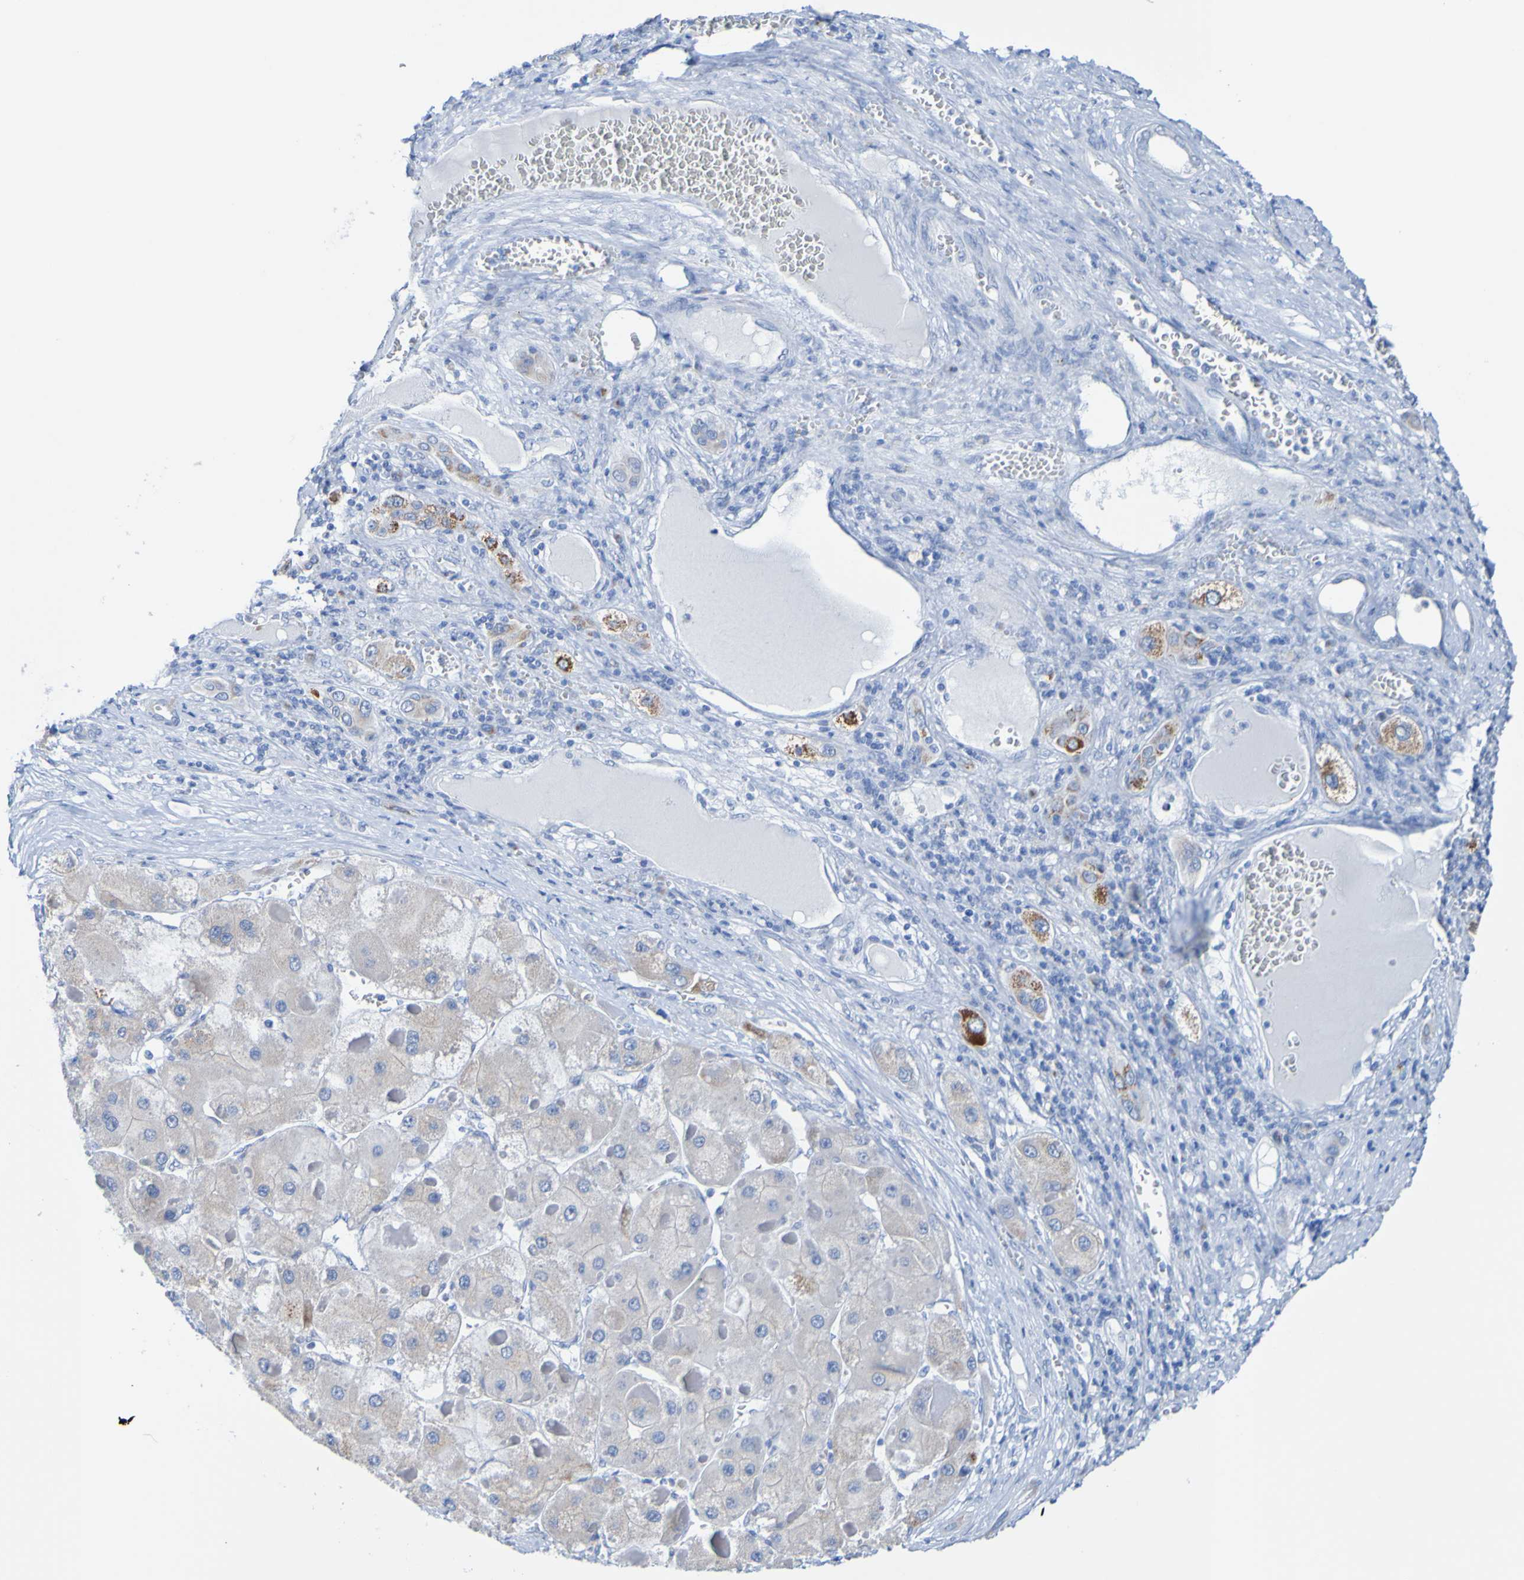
{"staining": {"intensity": "moderate", "quantity": "25%-75%", "location": "cytoplasmic/membranous"}, "tissue": "liver cancer", "cell_type": "Tumor cells", "image_type": "cancer", "snomed": [{"axis": "morphology", "description": "Carcinoma, Hepatocellular, NOS"}, {"axis": "topography", "description": "Liver"}], "caption": "The micrograph demonstrates immunohistochemical staining of hepatocellular carcinoma (liver). There is moderate cytoplasmic/membranous expression is present in about 25%-75% of tumor cells. Ihc stains the protein of interest in brown and the nuclei are stained blue.", "gene": "ACMSD", "patient": {"sex": "female", "age": 73}}